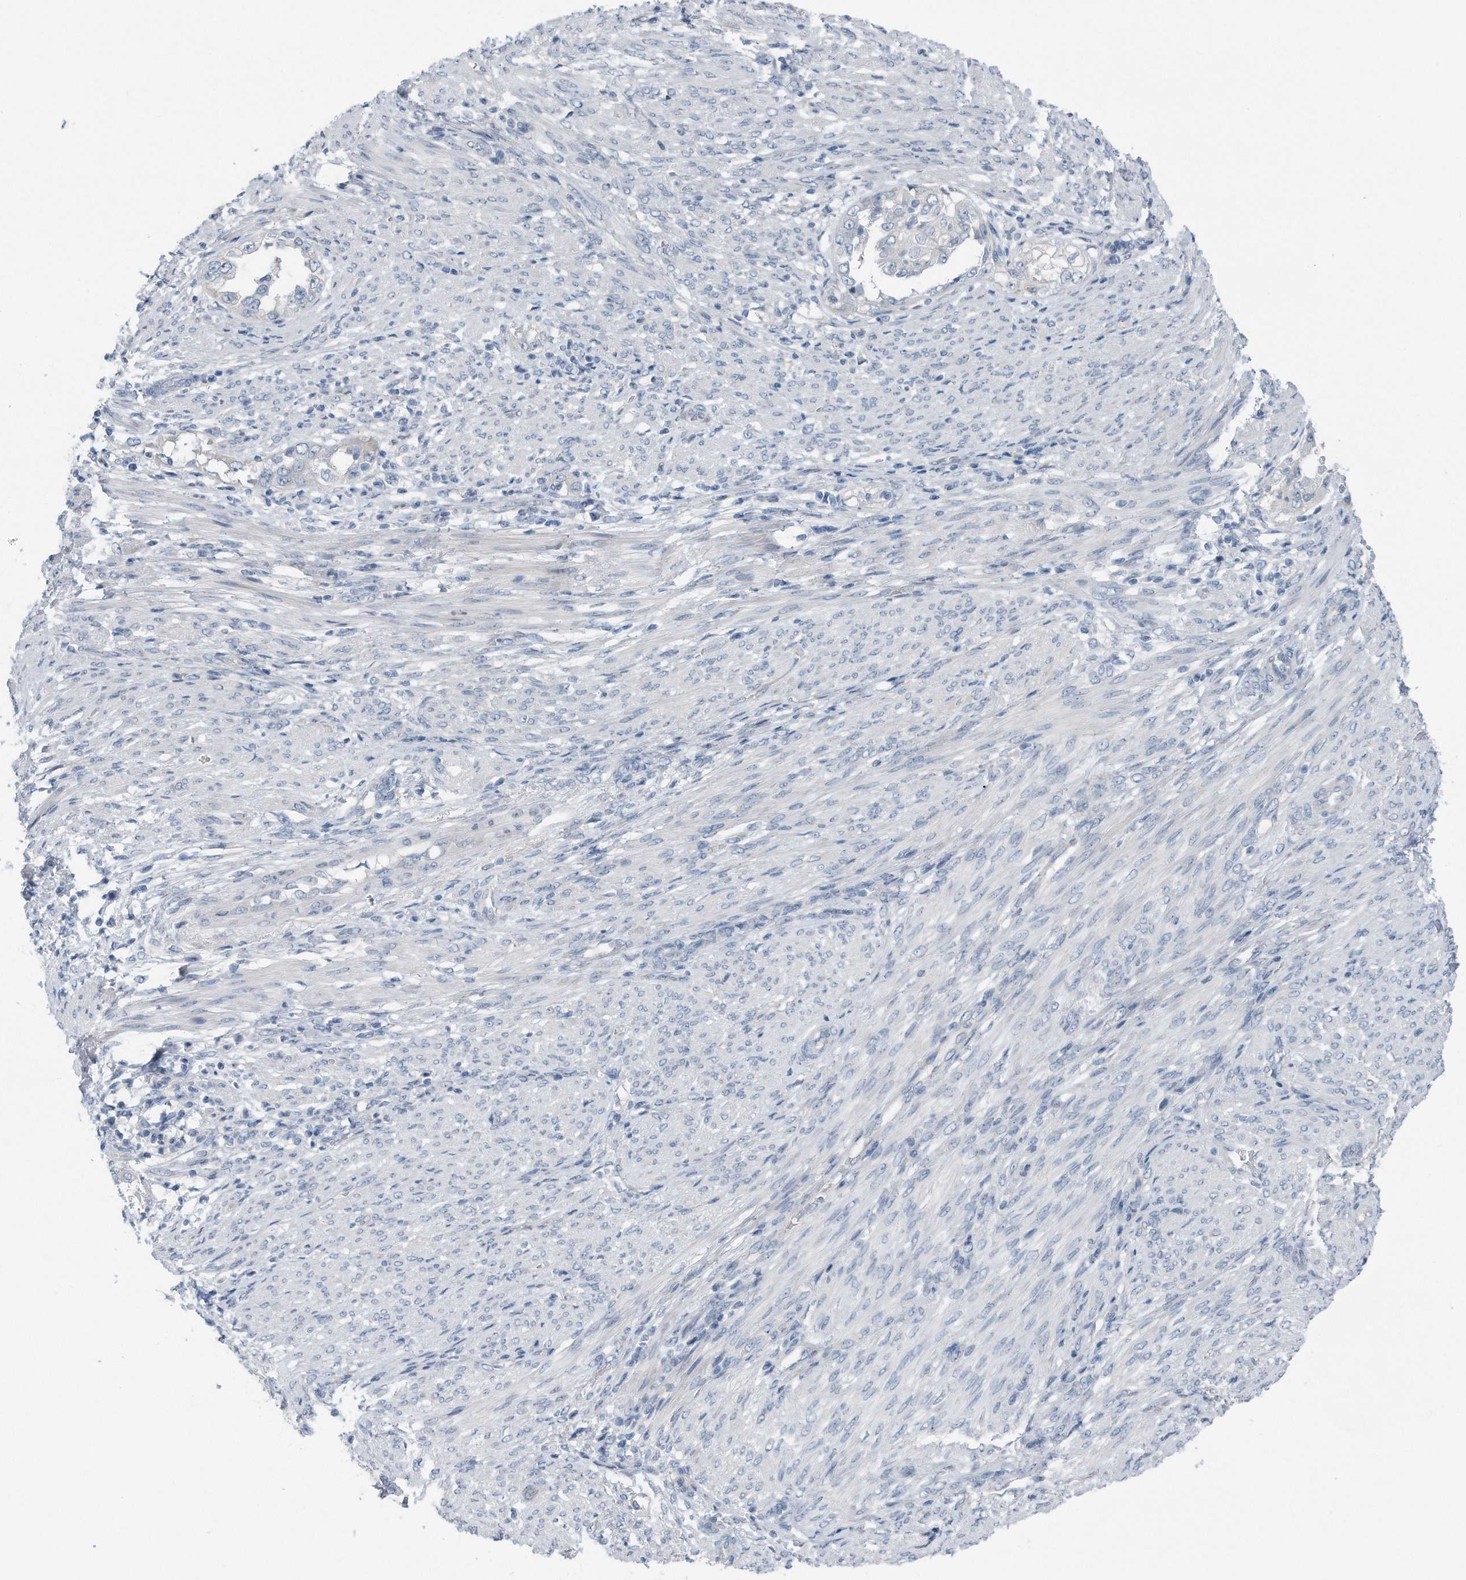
{"staining": {"intensity": "negative", "quantity": "none", "location": "none"}, "tissue": "endometrial cancer", "cell_type": "Tumor cells", "image_type": "cancer", "snomed": [{"axis": "morphology", "description": "Adenocarcinoma, NOS"}, {"axis": "topography", "description": "Endometrium"}], "caption": "Tumor cells are negative for brown protein staining in adenocarcinoma (endometrial).", "gene": "YRDC", "patient": {"sex": "female", "age": 85}}